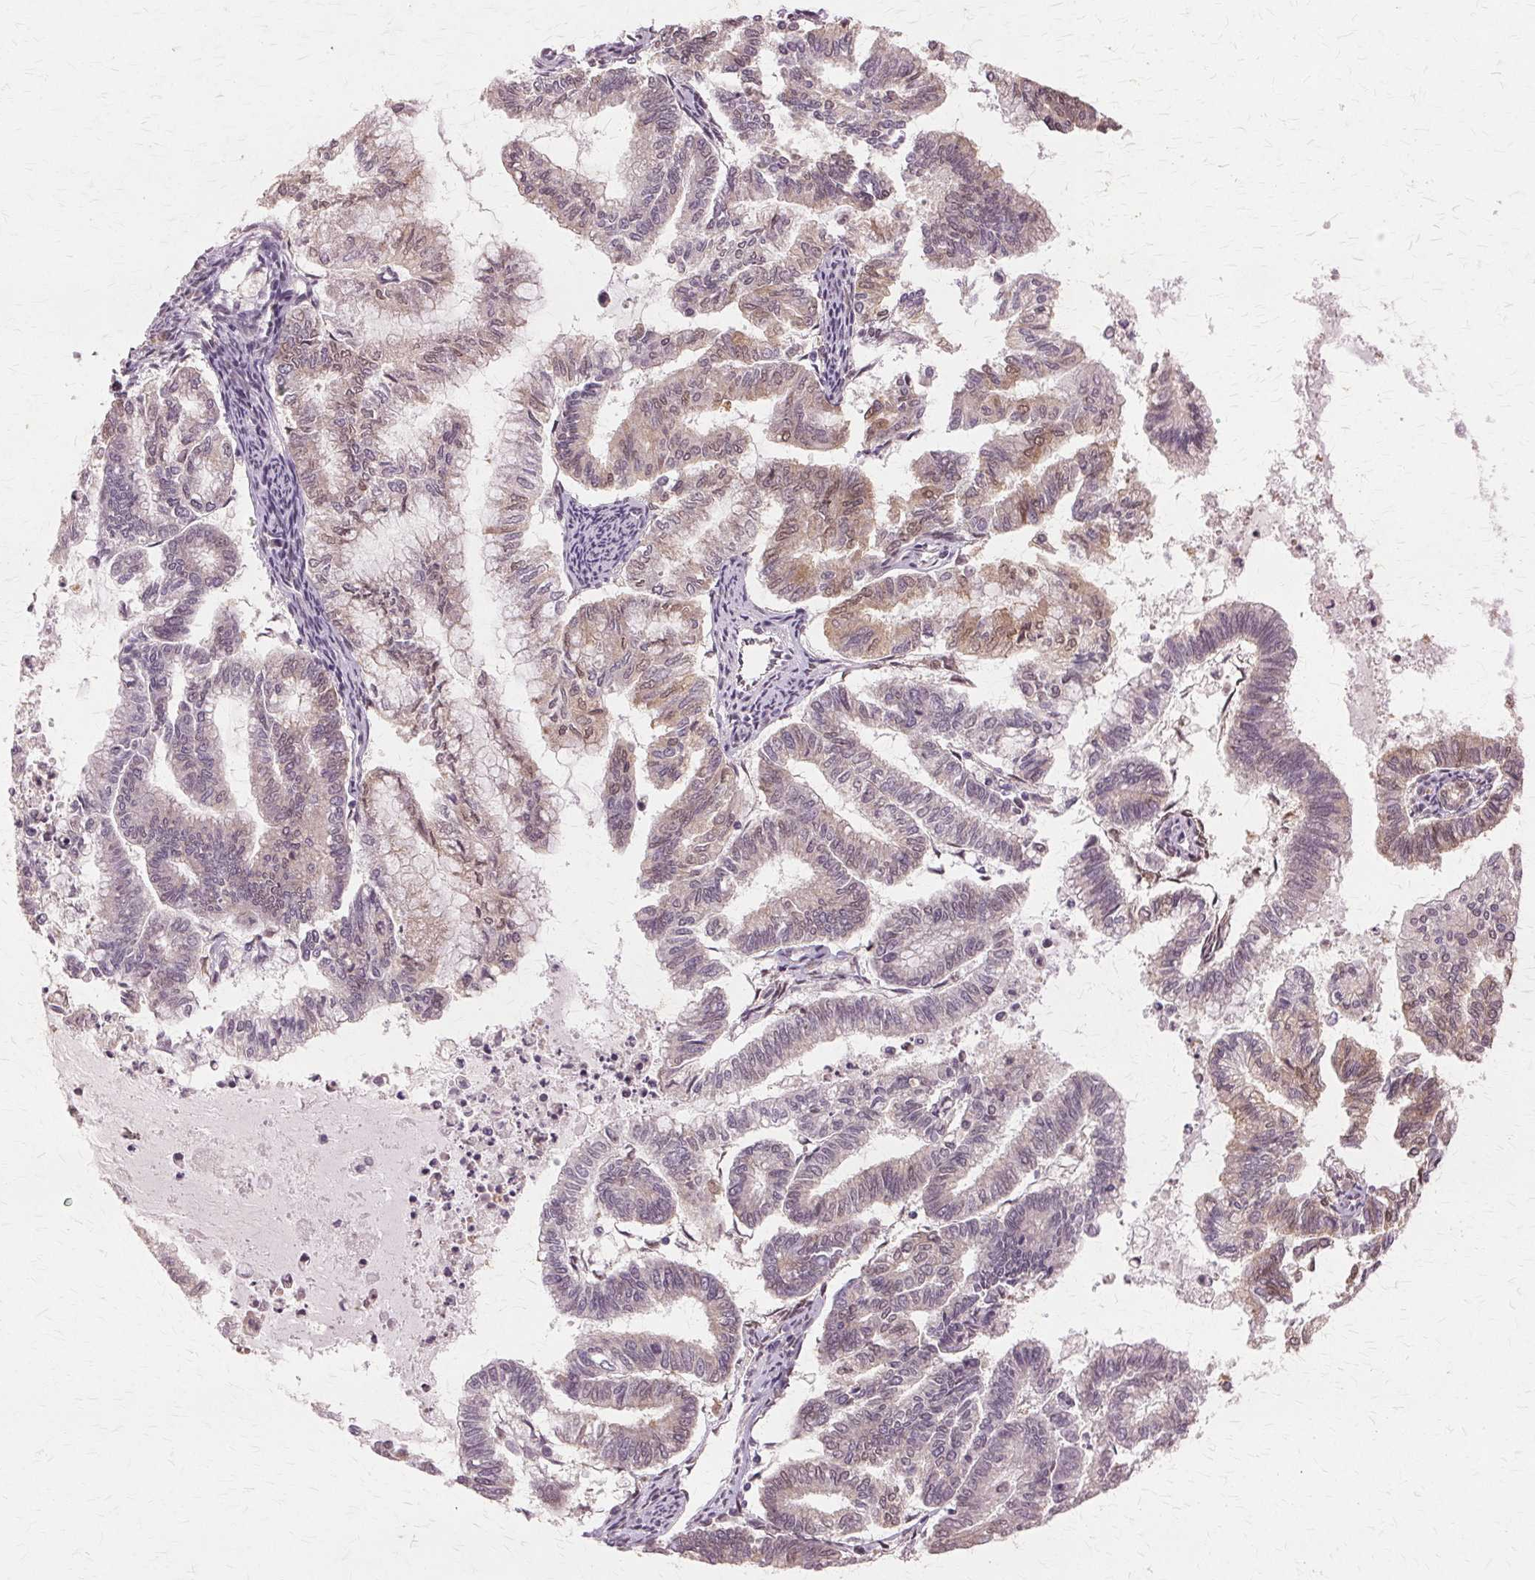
{"staining": {"intensity": "moderate", "quantity": "25%-75%", "location": "cytoplasmic/membranous,nuclear"}, "tissue": "endometrial cancer", "cell_type": "Tumor cells", "image_type": "cancer", "snomed": [{"axis": "morphology", "description": "Adenocarcinoma, NOS"}, {"axis": "topography", "description": "Endometrium"}], "caption": "A medium amount of moderate cytoplasmic/membranous and nuclear expression is identified in about 25%-75% of tumor cells in endometrial cancer tissue.", "gene": "PRMT5", "patient": {"sex": "female", "age": 79}}